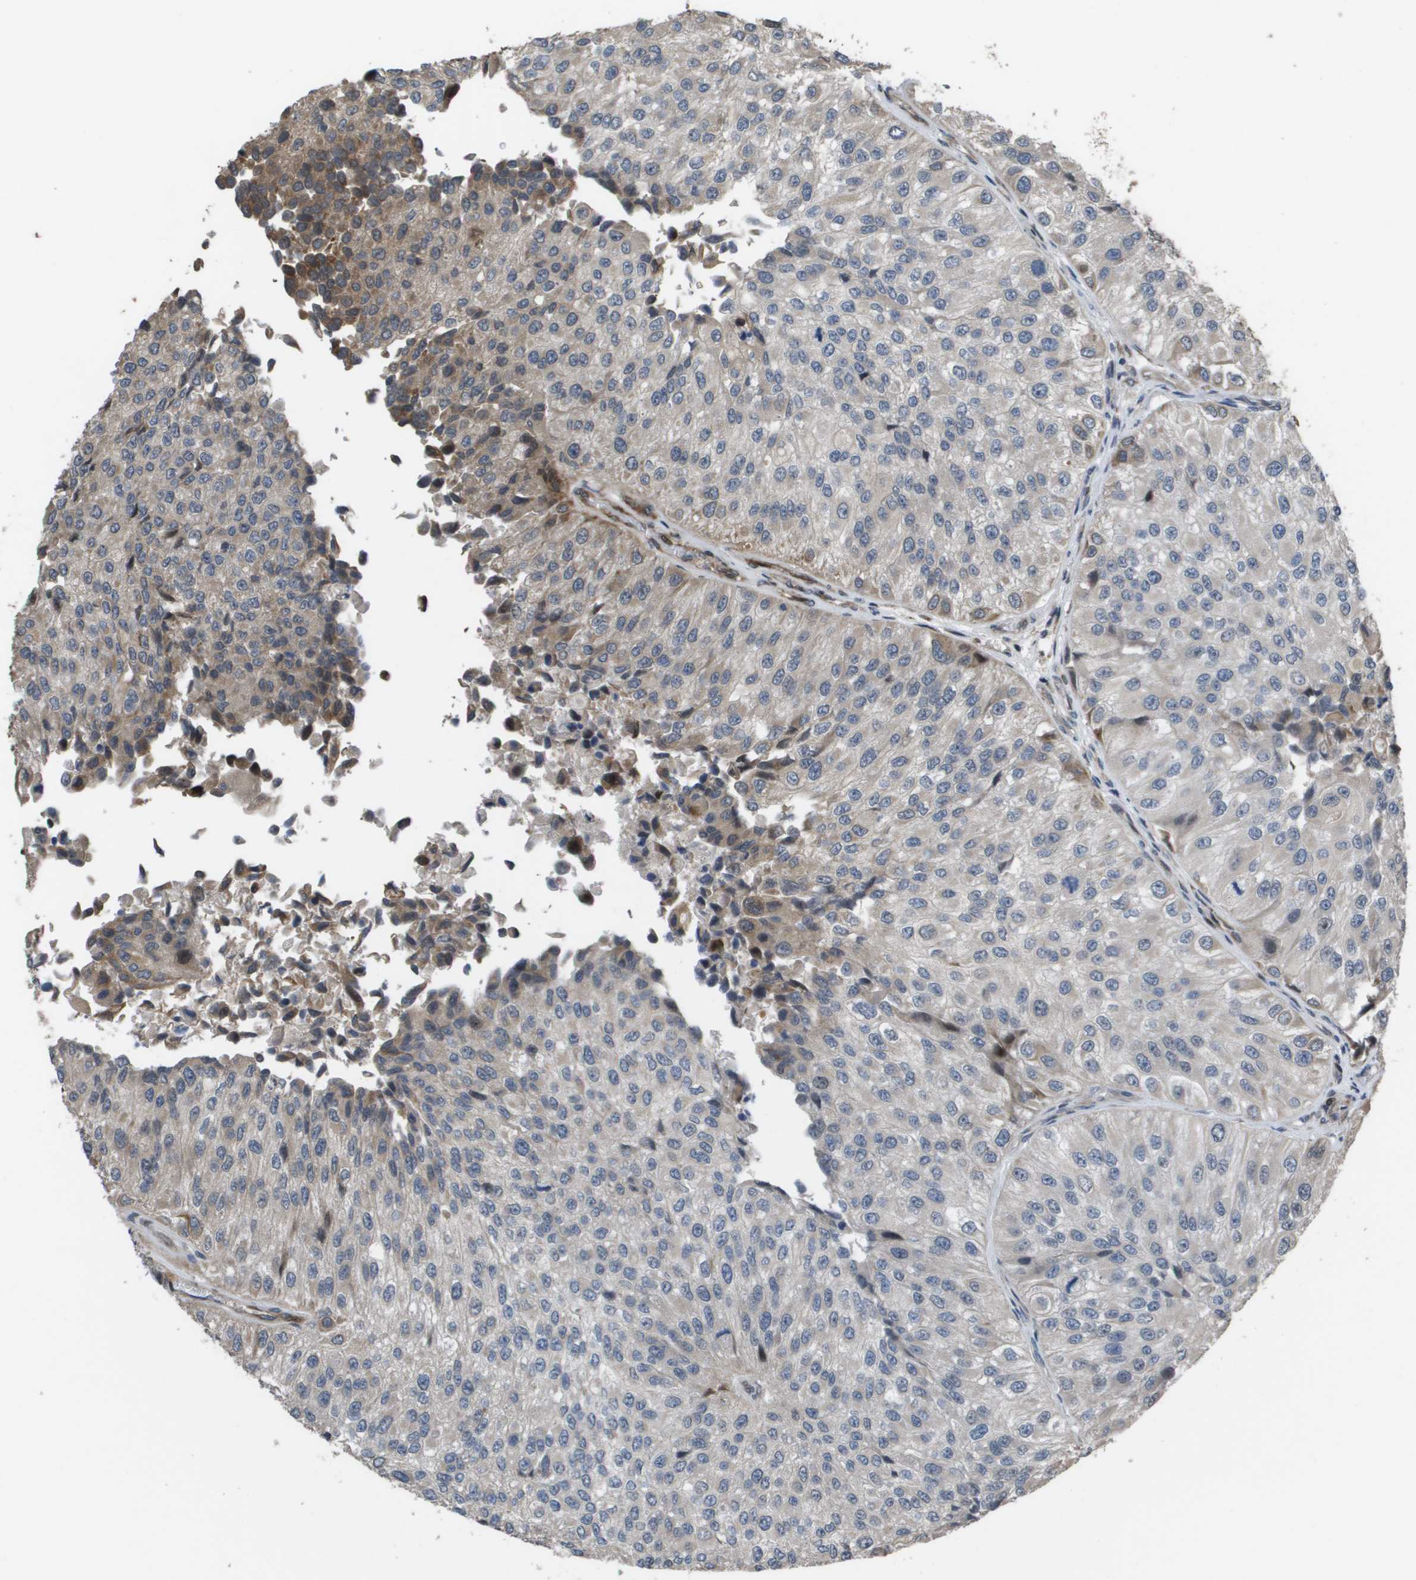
{"staining": {"intensity": "moderate", "quantity": "<25%", "location": "cytoplasmic/membranous"}, "tissue": "urothelial cancer", "cell_type": "Tumor cells", "image_type": "cancer", "snomed": [{"axis": "morphology", "description": "Urothelial carcinoma, High grade"}, {"axis": "topography", "description": "Kidney"}, {"axis": "topography", "description": "Urinary bladder"}], "caption": "Immunohistochemistry (DAB (3,3'-diaminobenzidine)) staining of urothelial carcinoma (high-grade) shows moderate cytoplasmic/membranous protein positivity in approximately <25% of tumor cells.", "gene": "AXIN2", "patient": {"sex": "male", "age": 77}}